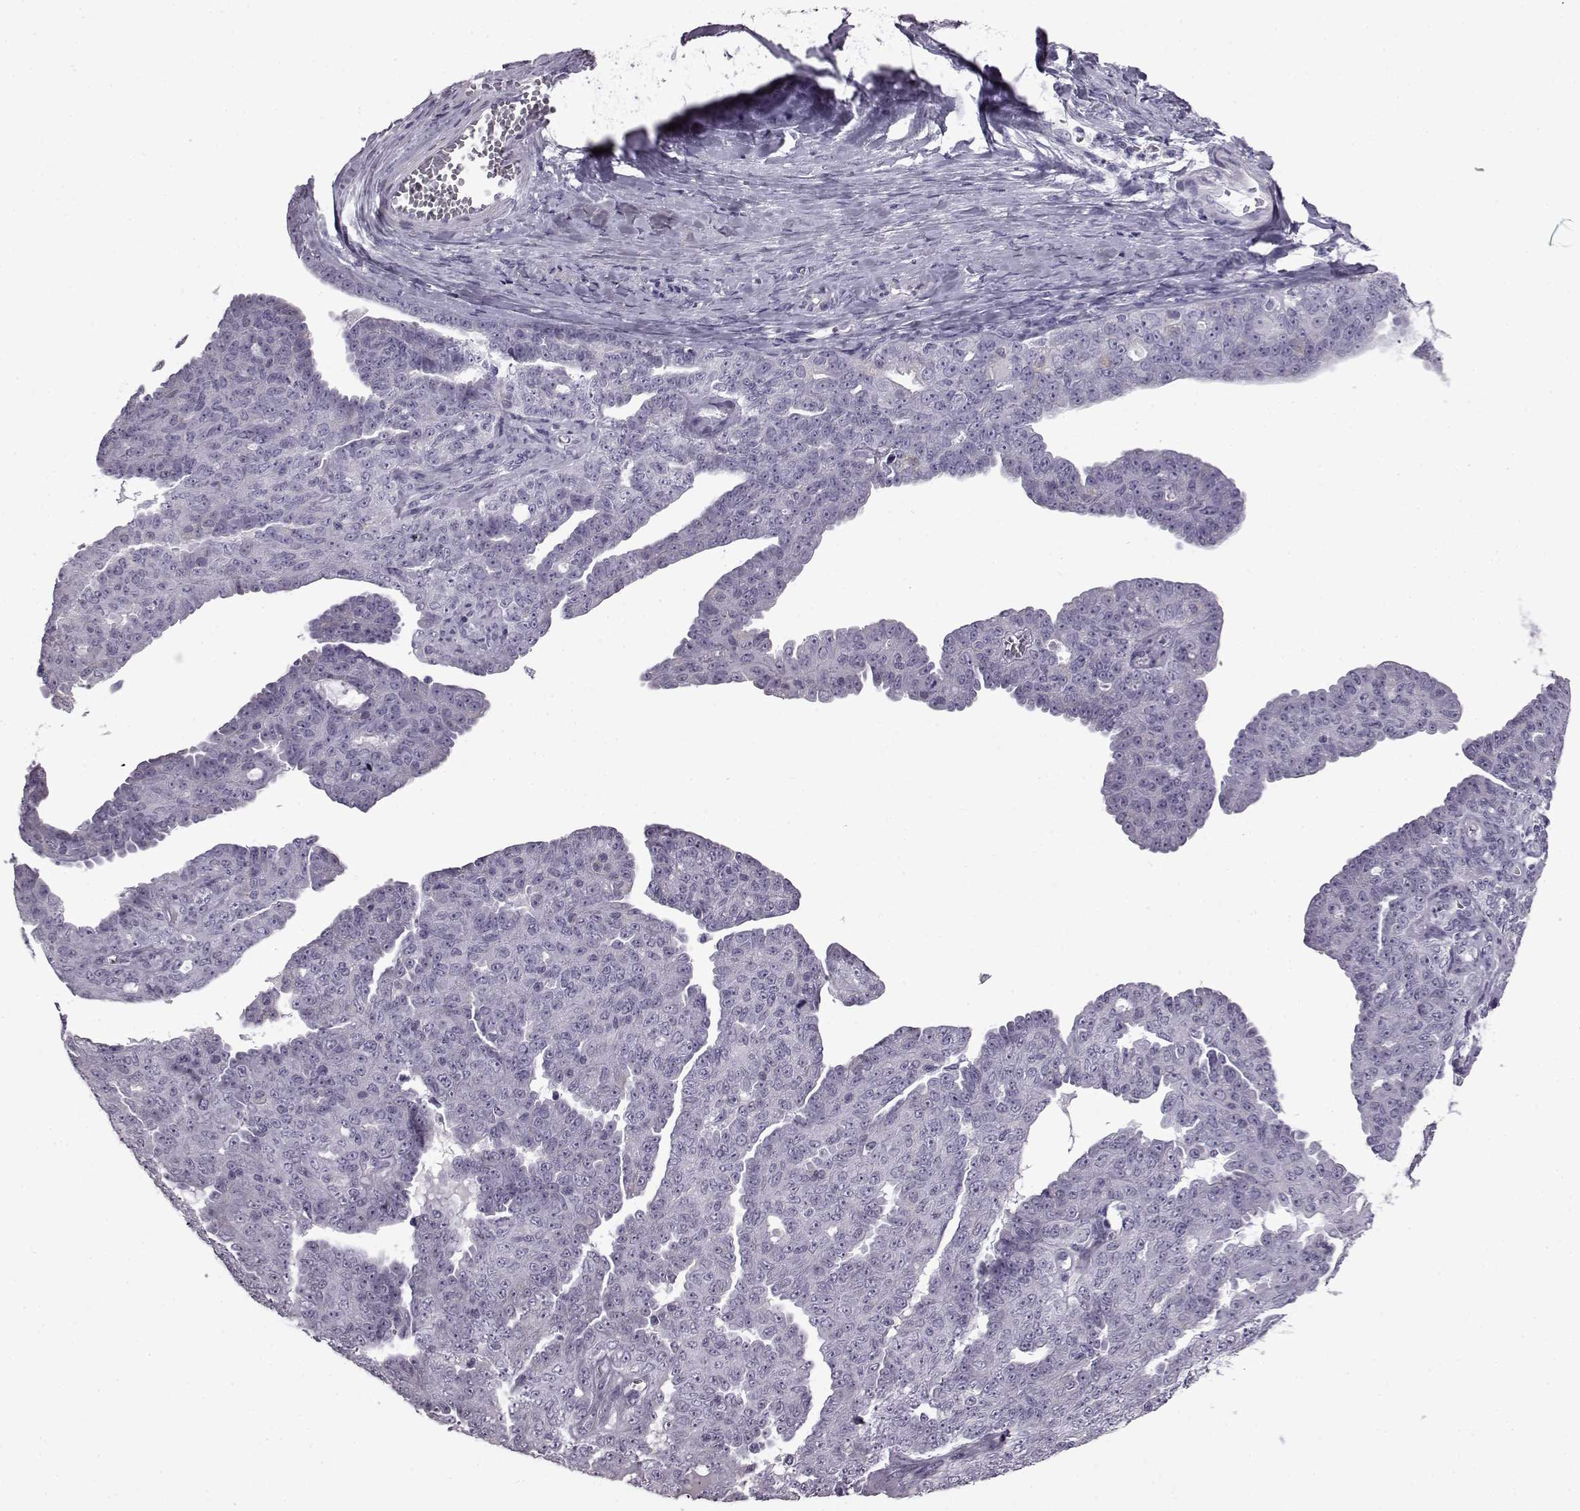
{"staining": {"intensity": "negative", "quantity": "none", "location": "none"}, "tissue": "ovarian cancer", "cell_type": "Tumor cells", "image_type": "cancer", "snomed": [{"axis": "morphology", "description": "Cystadenocarcinoma, serous, NOS"}, {"axis": "topography", "description": "Ovary"}], "caption": "An immunohistochemistry (IHC) photomicrograph of serous cystadenocarcinoma (ovarian) is shown. There is no staining in tumor cells of serous cystadenocarcinoma (ovarian).", "gene": "SLC28A2", "patient": {"sex": "female", "age": 71}}